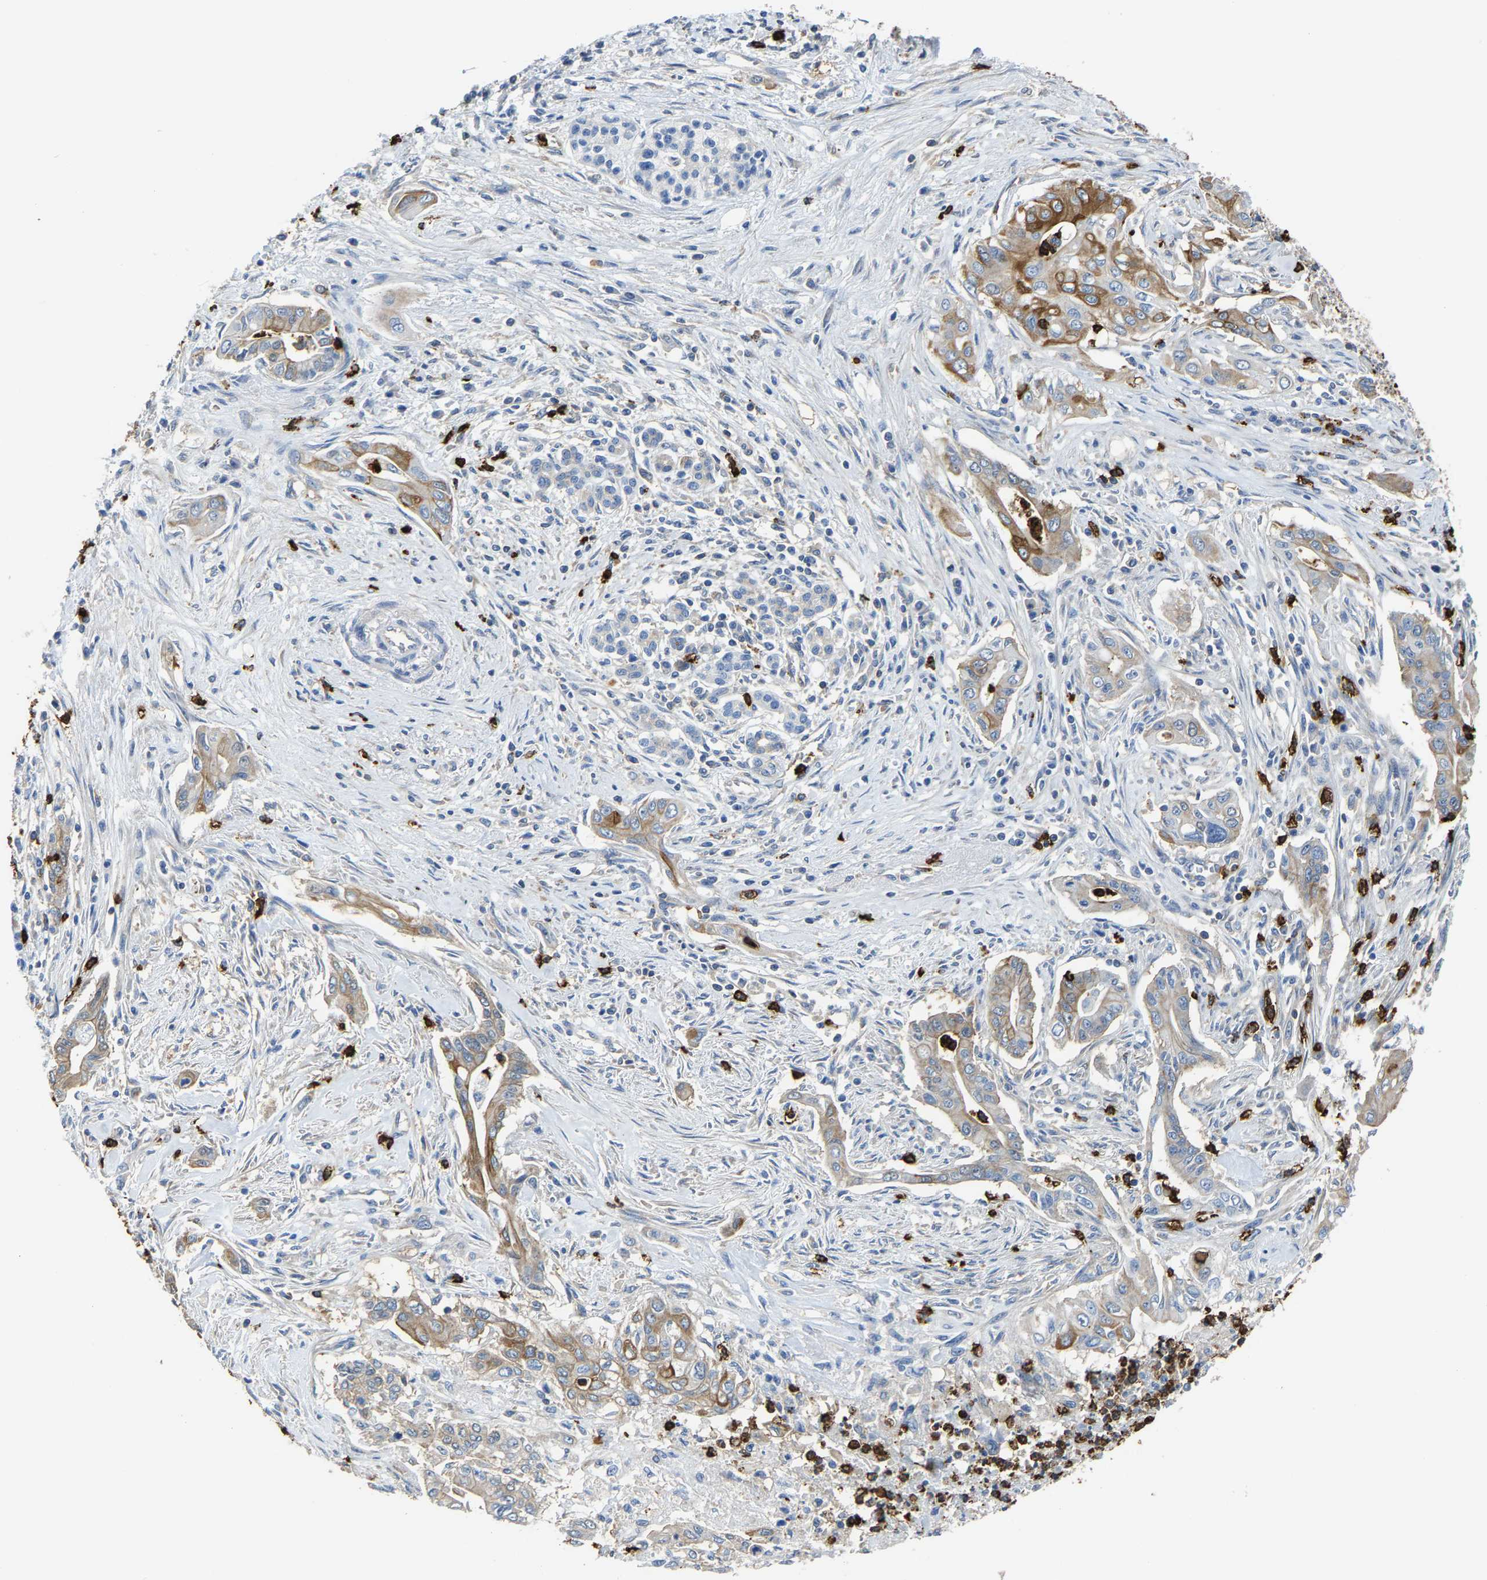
{"staining": {"intensity": "moderate", "quantity": "25%-75%", "location": "cytoplasmic/membranous"}, "tissue": "pancreatic cancer", "cell_type": "Tumor cells", "image_type": "cancer", "snomed": [{"axis": "morphology", "description": "Adenocarcinoma, NOS"}, {"axis": "topography", "description": "Pancreas"}], "caption": "Approximately 25%-75% of tumor cells in human pancreatic cancer (adenocarcinoma) show moderate cytoplasmic/membranous protein staining as visualized by brown immunohistochemical staining.", "gene": "TRAF6", "patient": {"sex": "male", "age": 58}}